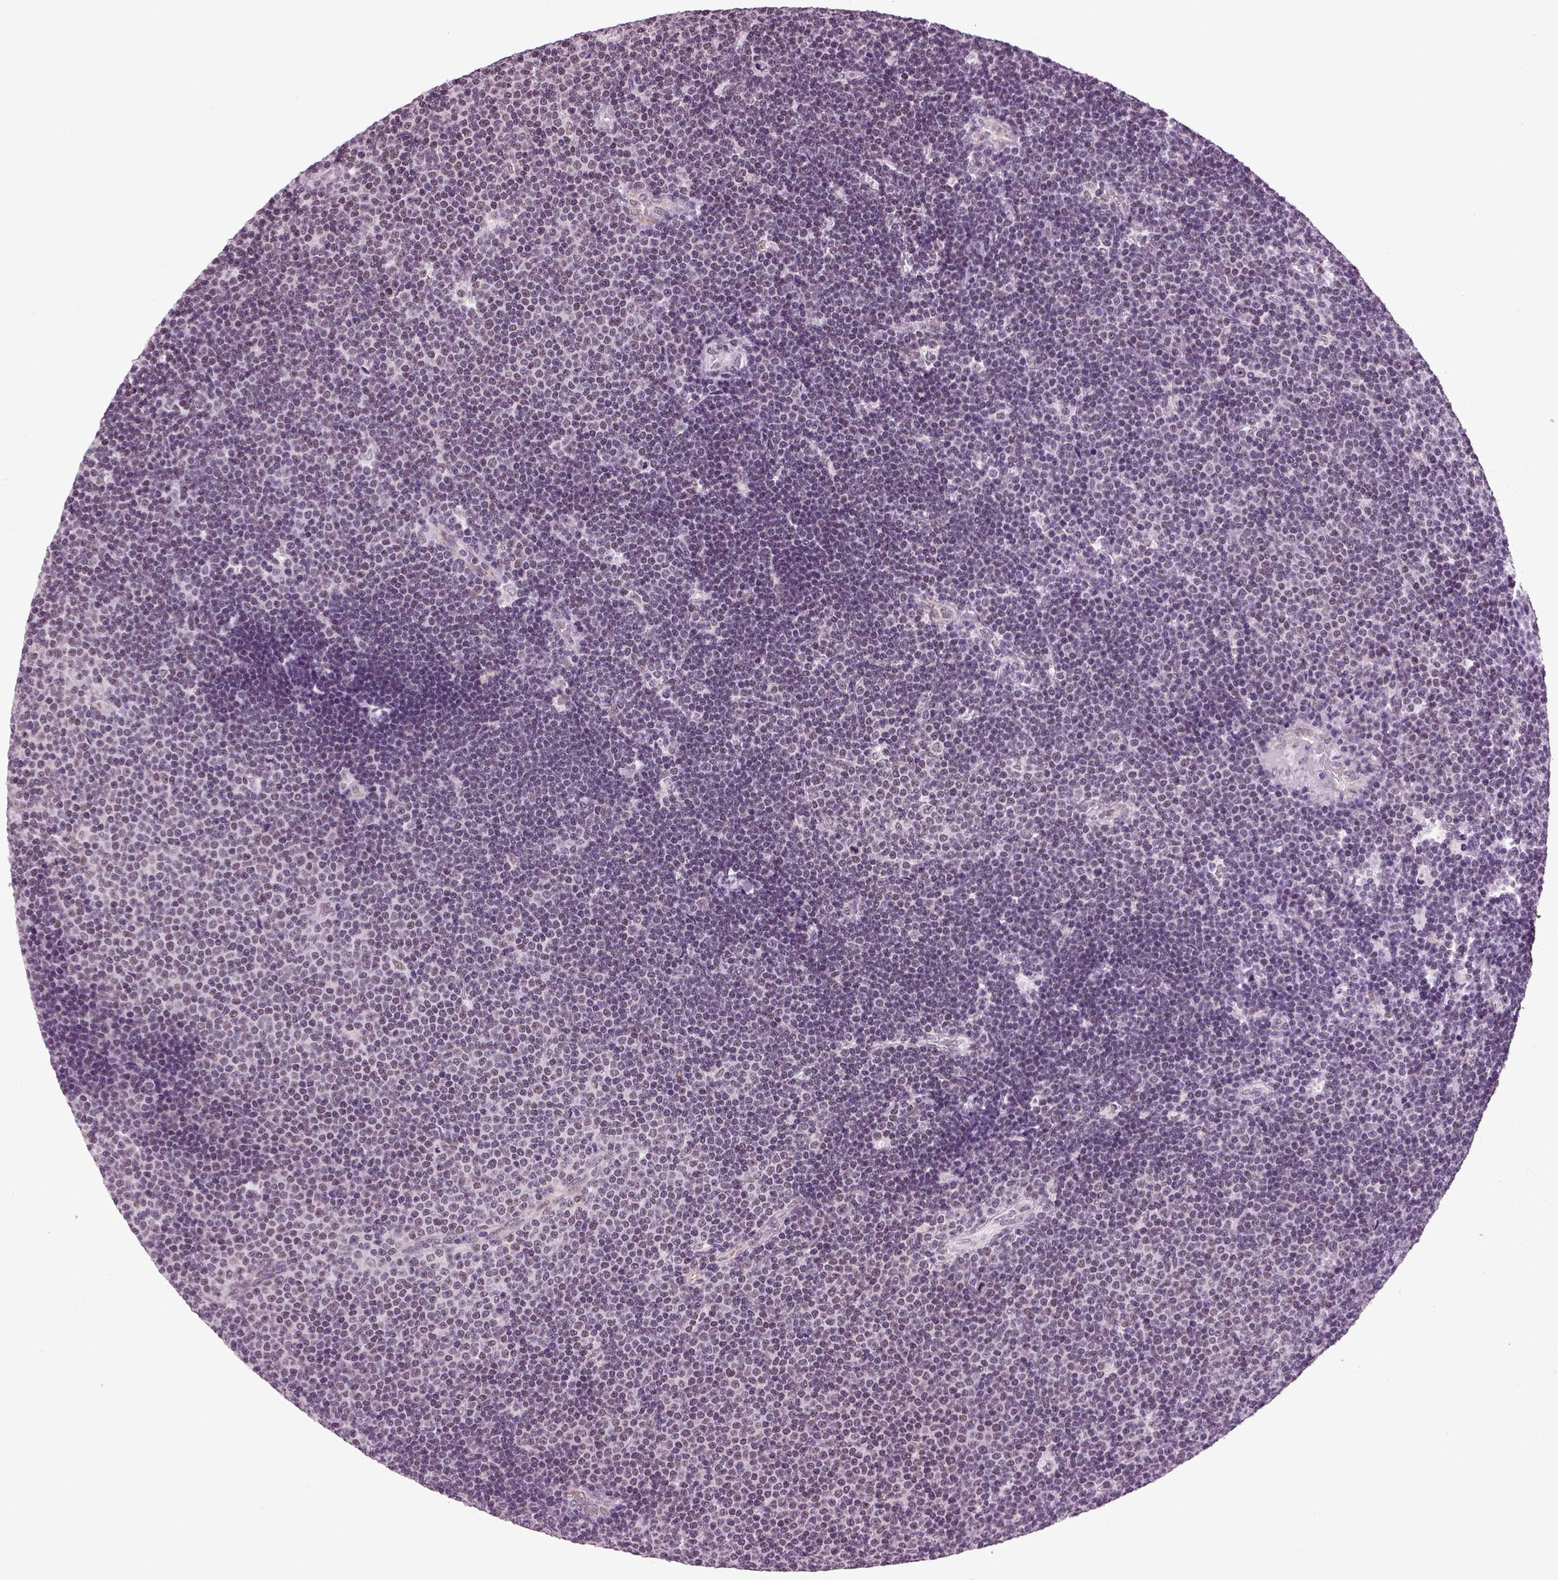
{"staining": {"intensity": "negative", "quantity": "none", "location": "none"}, "tissue": "lymphoma", "cell_type": "Tumor cells", "image_type": "cancer", "snomed": [{"axis": "morphology", "description": "Malignant lymphoma, non-Hodgkin's type, Low grade"}, {"axis": "topography", "description": "Brain"}], "caption": "A histopathology image of human lymphoma is negative for staining in tumor cells.", "gene": "RCOR3", "patient": {"sex": "female", "age": 66}}